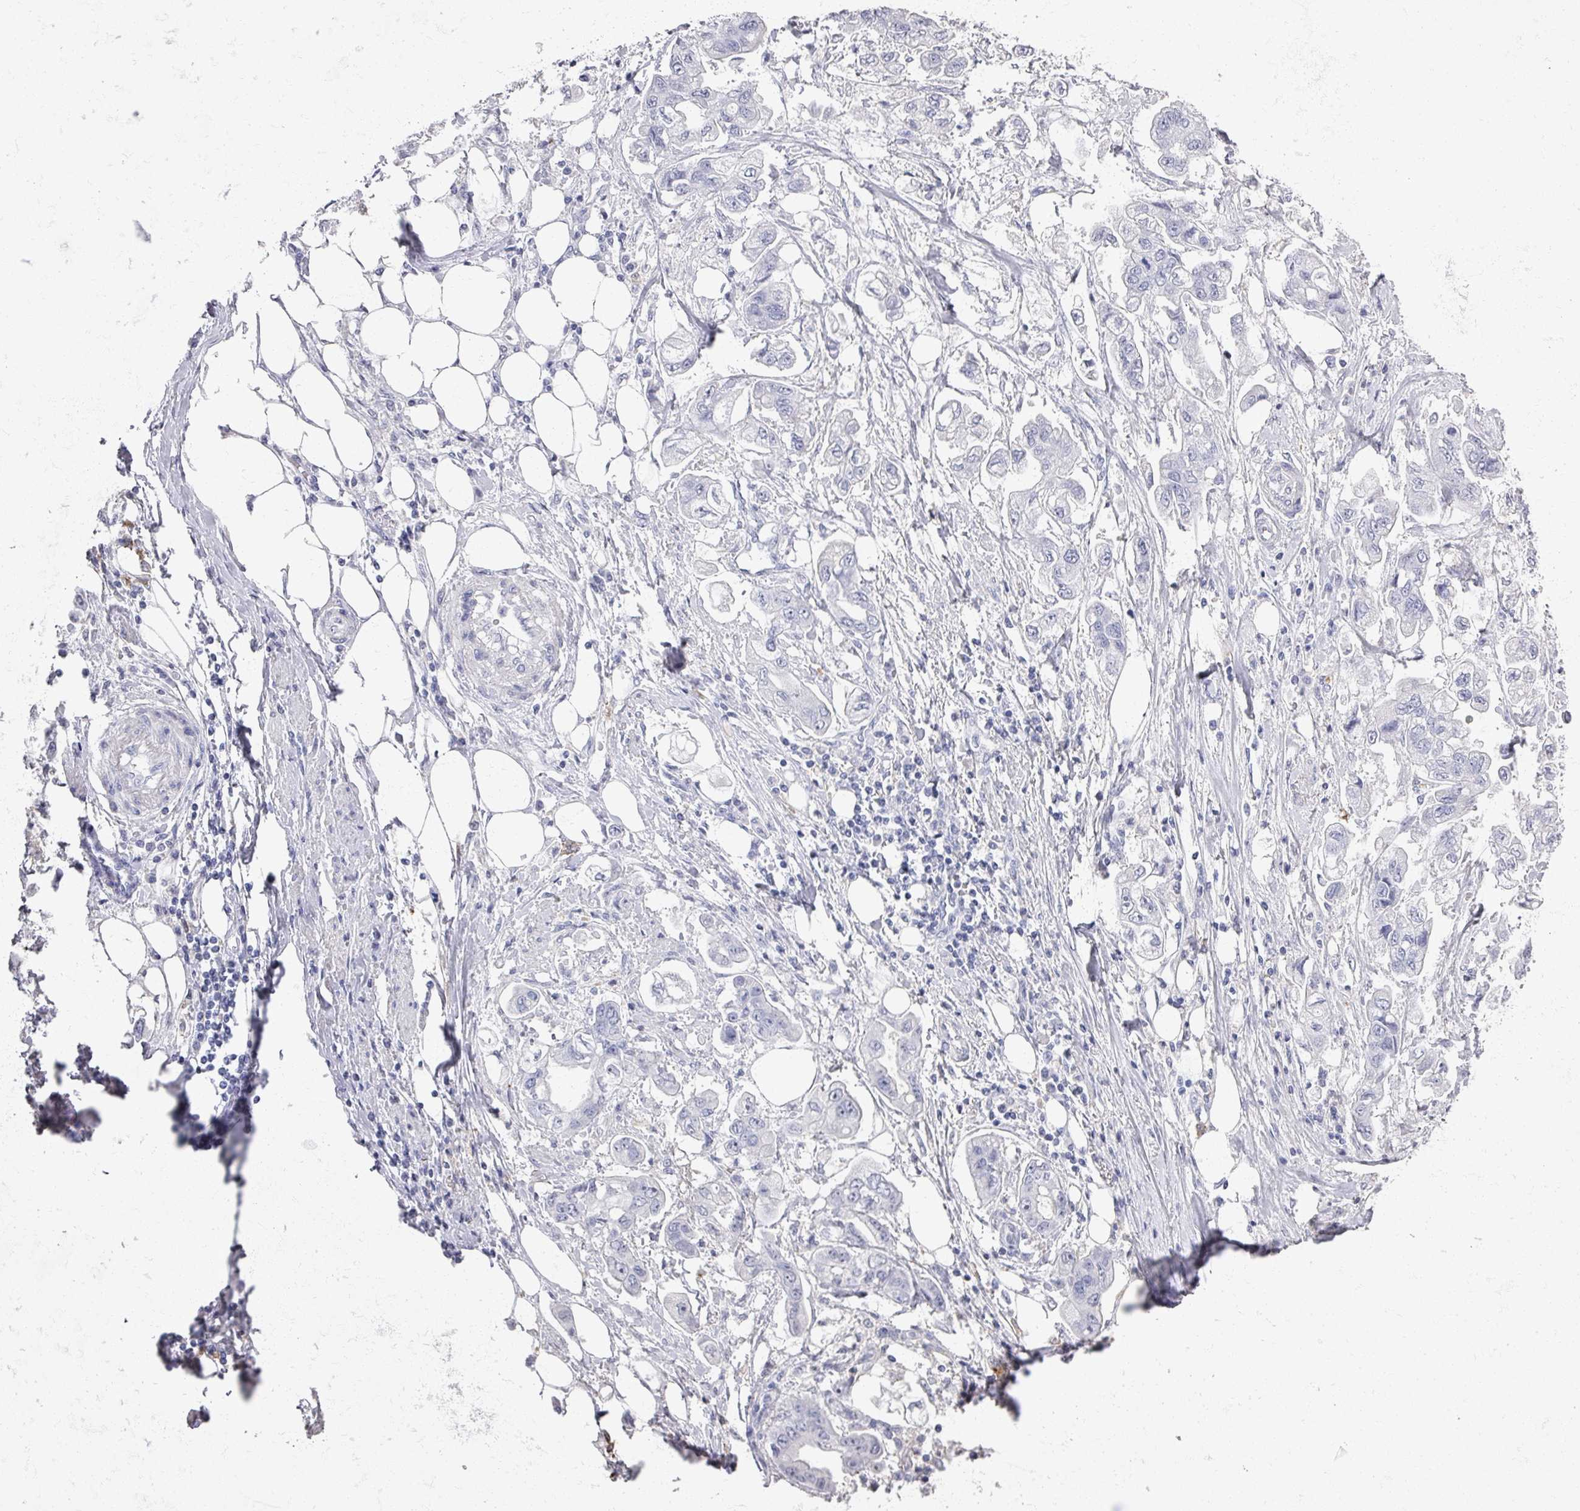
{"staining": {"intensity": "negative", "quantity": "none", "location": "none"}, "tissue": "stomach cancer", "cell_type": "Tumor cells", "image_type": "cancer", "snomed": [{"axis": "morphology", "description": "Adenocarcinoma, NOS"}, {"axis": "topography", "description": "Stomach"}], "caption": "IHC histopathology image of stomach cancer (adenocarcinoma) stained for a protein (brown), which reveals no positivity in tumor cells. (Stains: DAB immunohistochemistry with hematoxylin counter stain, Microscopy: brightfield microscopy at high magnification).", "gene": "OMG", "patient": {"sex": "male", "age": 62}}